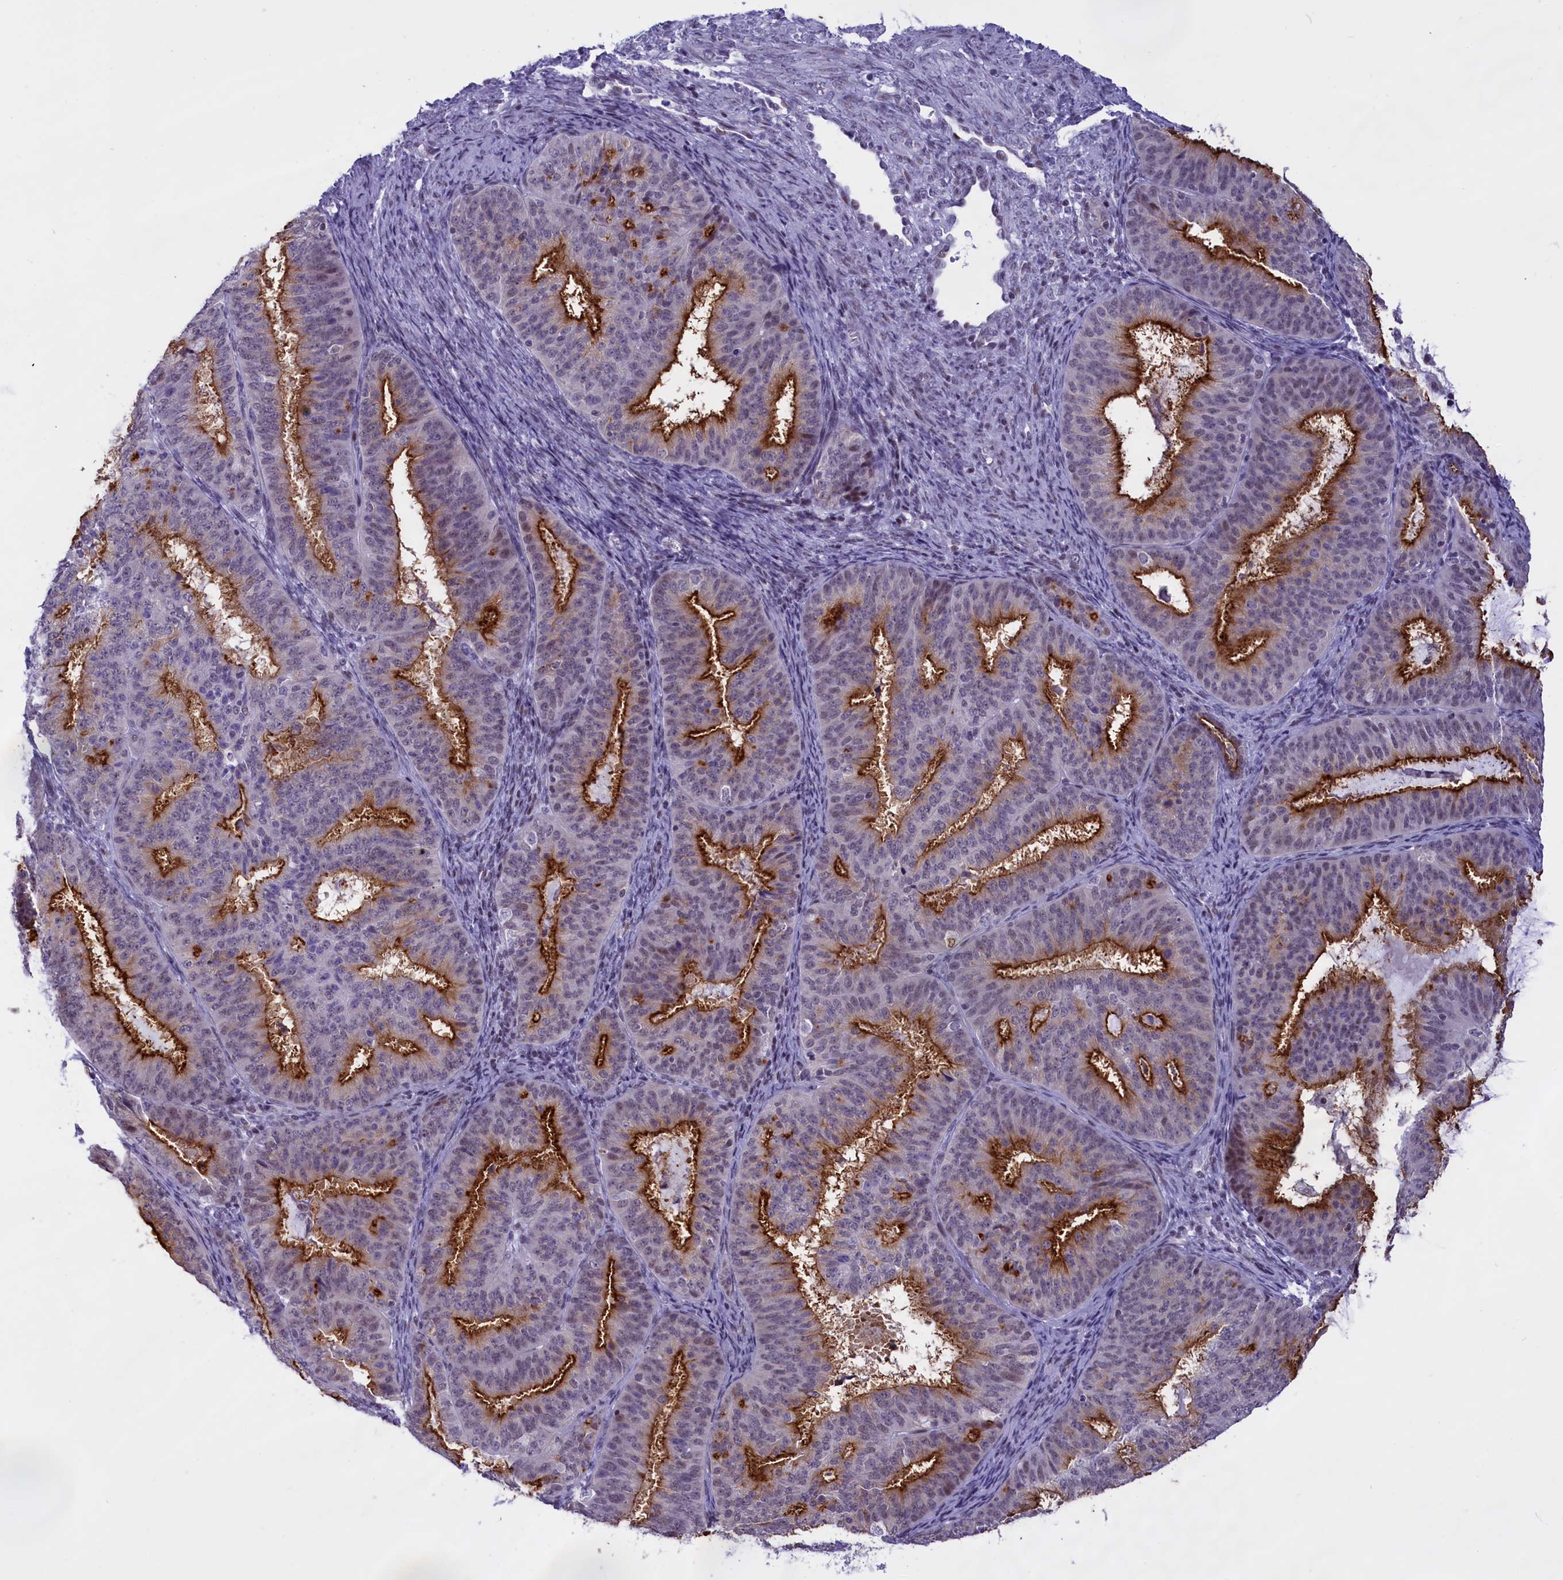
{"staining": {"intensity": "strong", "quantity": "25%-75%", "location": "cytoplasmic/membranous"}, "tissue": "endometrial cancer", "cell_type": "Tumor cells", "image_type": "cancer", "snomed": [{"axis": "morphology", "description": "Adenocarcinoma, NOS"}, {"axis": "topography", "description": "Endometrium"}], "caption": "A brown stain shows strong cytoplasmic/membranous positivity of a protein in human adenocarcinoma (endometrial) tumor cells.", "gene": "SPIRE2", "patient": {"sex": "female", "age": 51}}